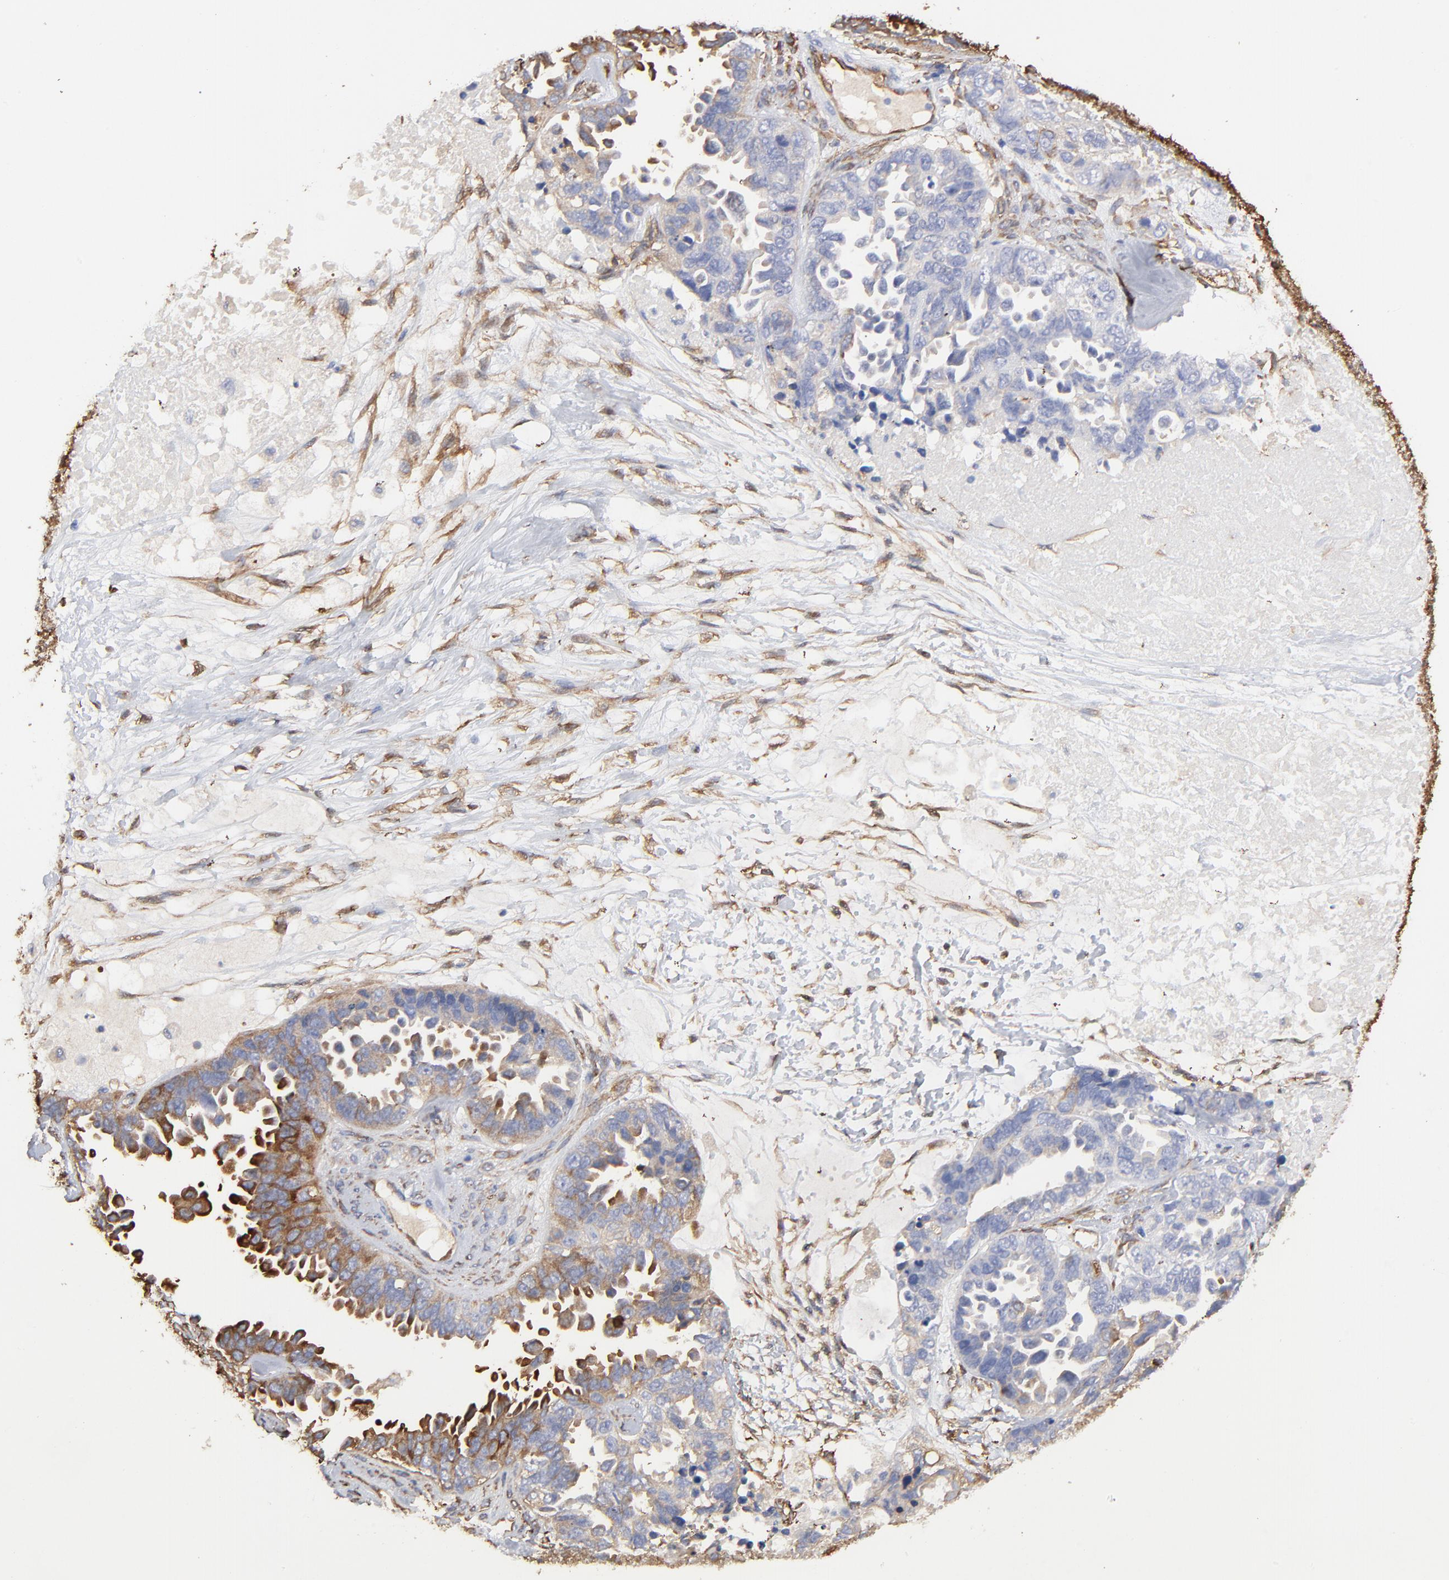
{"staining": {"intensity": "moderate", "quantity": "<25%", "location": "cytoplasmic/membranous"}, "tissue": "ovarian cancer", "cell_type": "Tumor cells", "image_type": "cancer", "snomed": [{"axis": "morphology", "description": "Cystadenocarcinoma, serous, NOS"}, {"axis": "topography", "description": "Ovary"}], "caption": "Immunohistochemical staining of human serous cystadenocarcinoma (ovarian) shows low levels of moderate cytoplasmic/membranous protein positivity in about <25% of tumor cells. (IHC, brightfield microscopy, high magnification).", "gene": "CILP", "patient": {"sex": "female", "age": 82}}